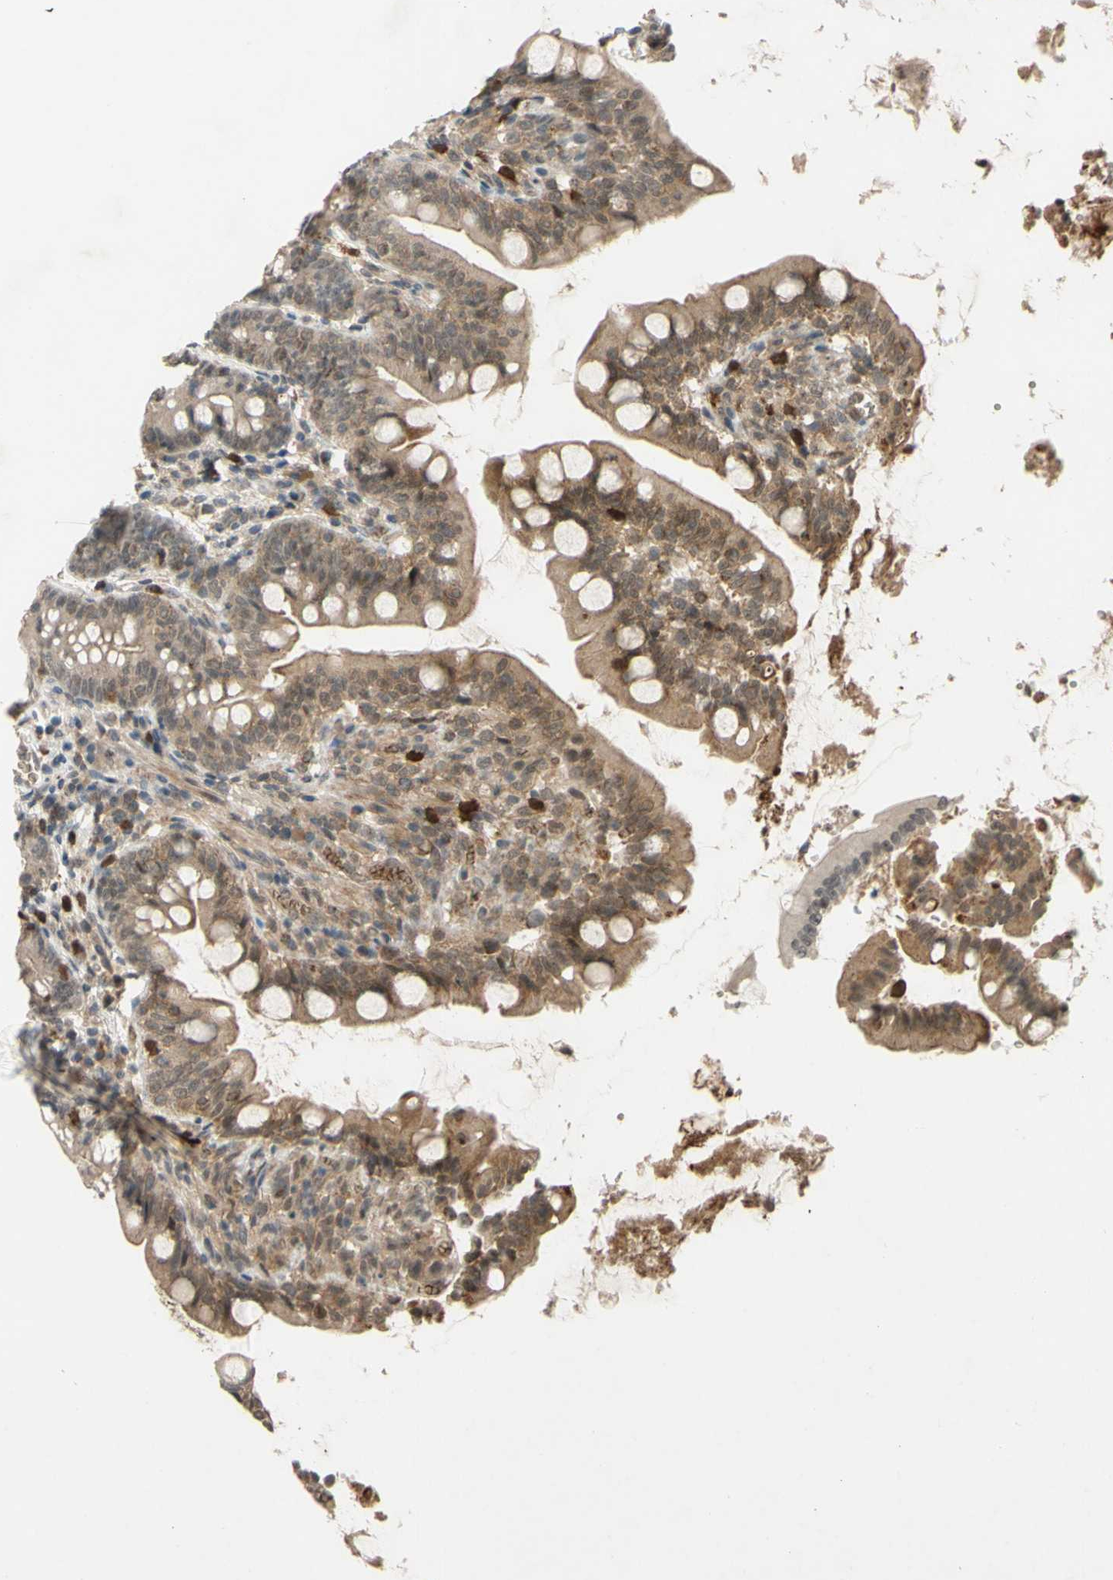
{"staining": {"intensity": "weak", "quantity": ">75%", "location": "cytoplasmic/membranous"}, "tissue": "small intestine", "cell_type": "Glandular cells", "image_type": "normal", "snomed": [{"axis": "morphology", "description": "Normal tissue, NOS"}, {"axis": "topography", "description": "Small intestine"}], "caption": "Normal small intestine was stained to show a protein in brown. There is low levels of weak cytoplasmic/membranous positivity in about >75% of glandular cells. (brown staining indicates protein expression, while blue staining denotes nuclei).", "gene": "ALK", "patient": {"sex": "female", "age": 56}}